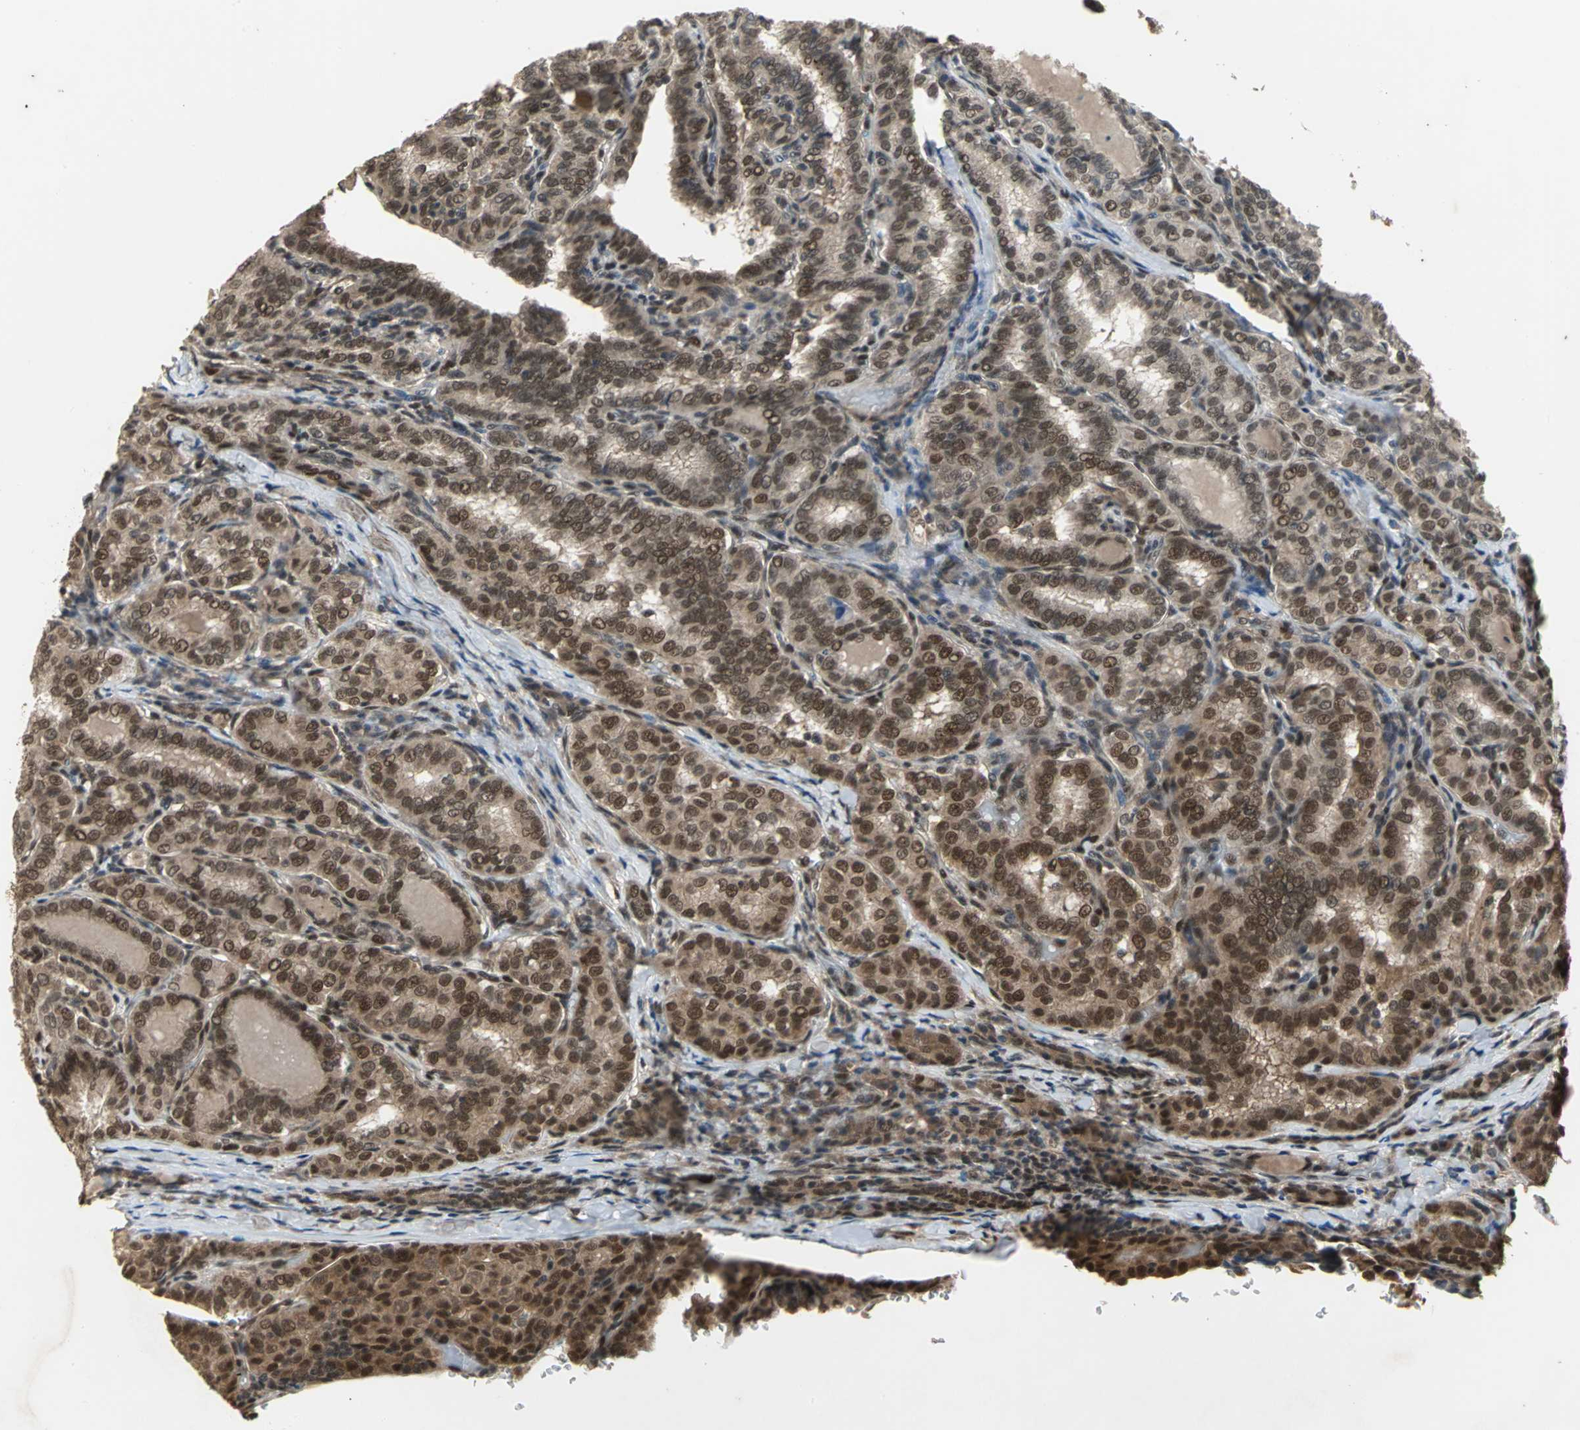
{"staining": {"intensity": "moderate", "quantity": ">75%", "location": "cytoplasmic/membranous,nuclear"}, "tissue": "thyroid cancer", "cell_type": "Tumor cells", "image_type": "cancer", "snomed": [{"axis": "morphology", "description": "Normal tissue, NOS"}, {"axis": "morphology", "description": "Papillary adenocarcinoma, NOS"}, {"axis": "topography", "description": "Thyroid gland"}], "caption": "About >75% of tumor cells in papillary adenocarcinoma (thyroid) display moderate cytoplasmic/membranous and nuclear protein staining as visualized by brown immunohistochemical staining.", "gene": "NOTCH3", "patient": {"sex": "female", "age": 30}}